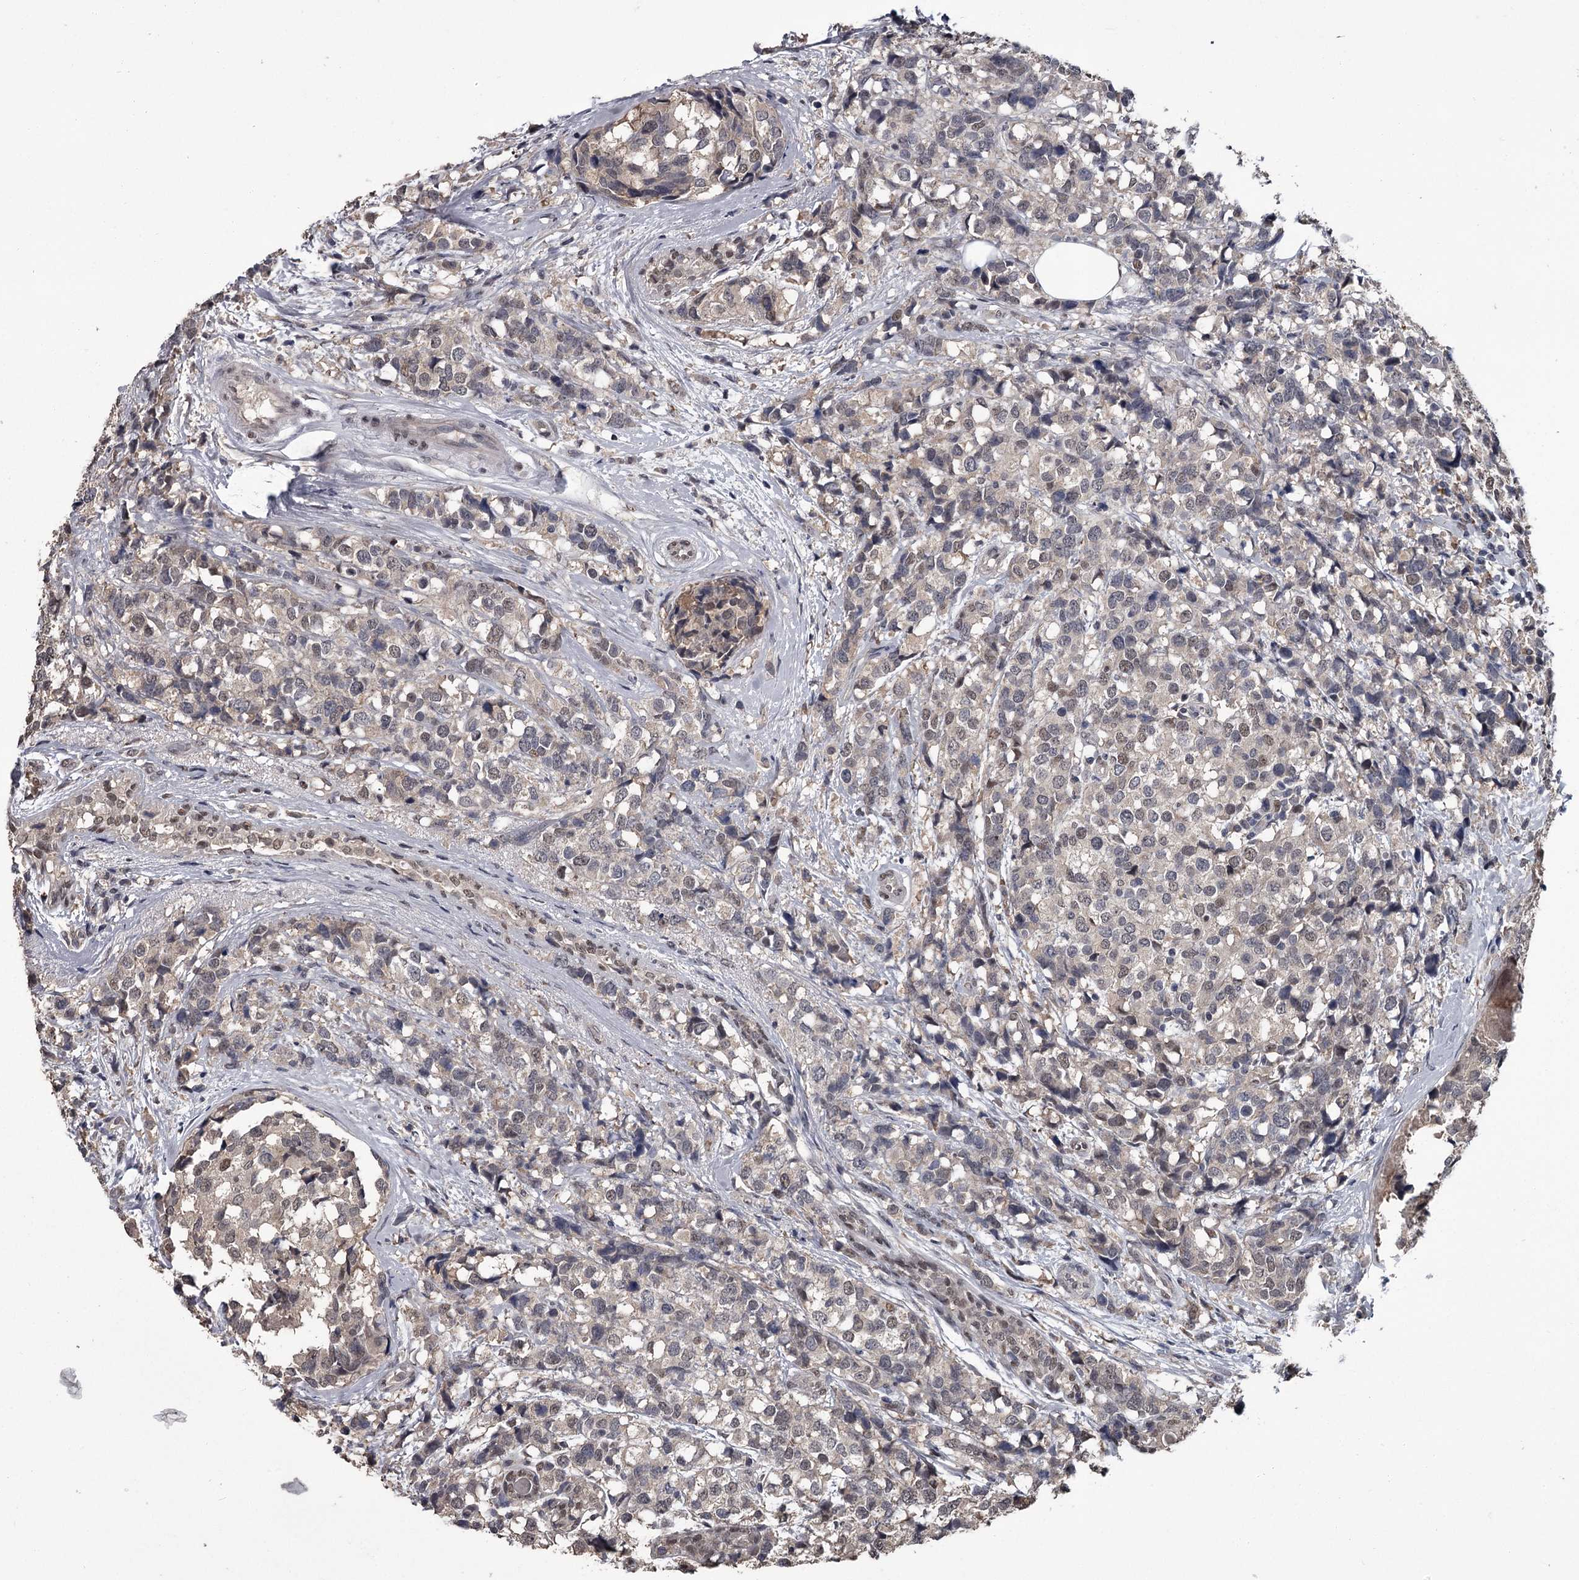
{"staining": {"intensity": "weak", "quantity": "<25%", "location": "nuclear"}, "tissue": "breast cancer", "cell_type": "Tumor cells", "image_type": "cancer", "snomed": [{"axis": "morphology", "description": "Lobular carcinoma"}, {"axis": "topography", "description": "Breast"}], "caption": "An IHC micrograph of breast lobular carcinoma is shown. There is no staining in tumor cells of breast lobular carcinoma.", "gene": "PRPF40B", "patient": {"sex": "female", "age": 59}}